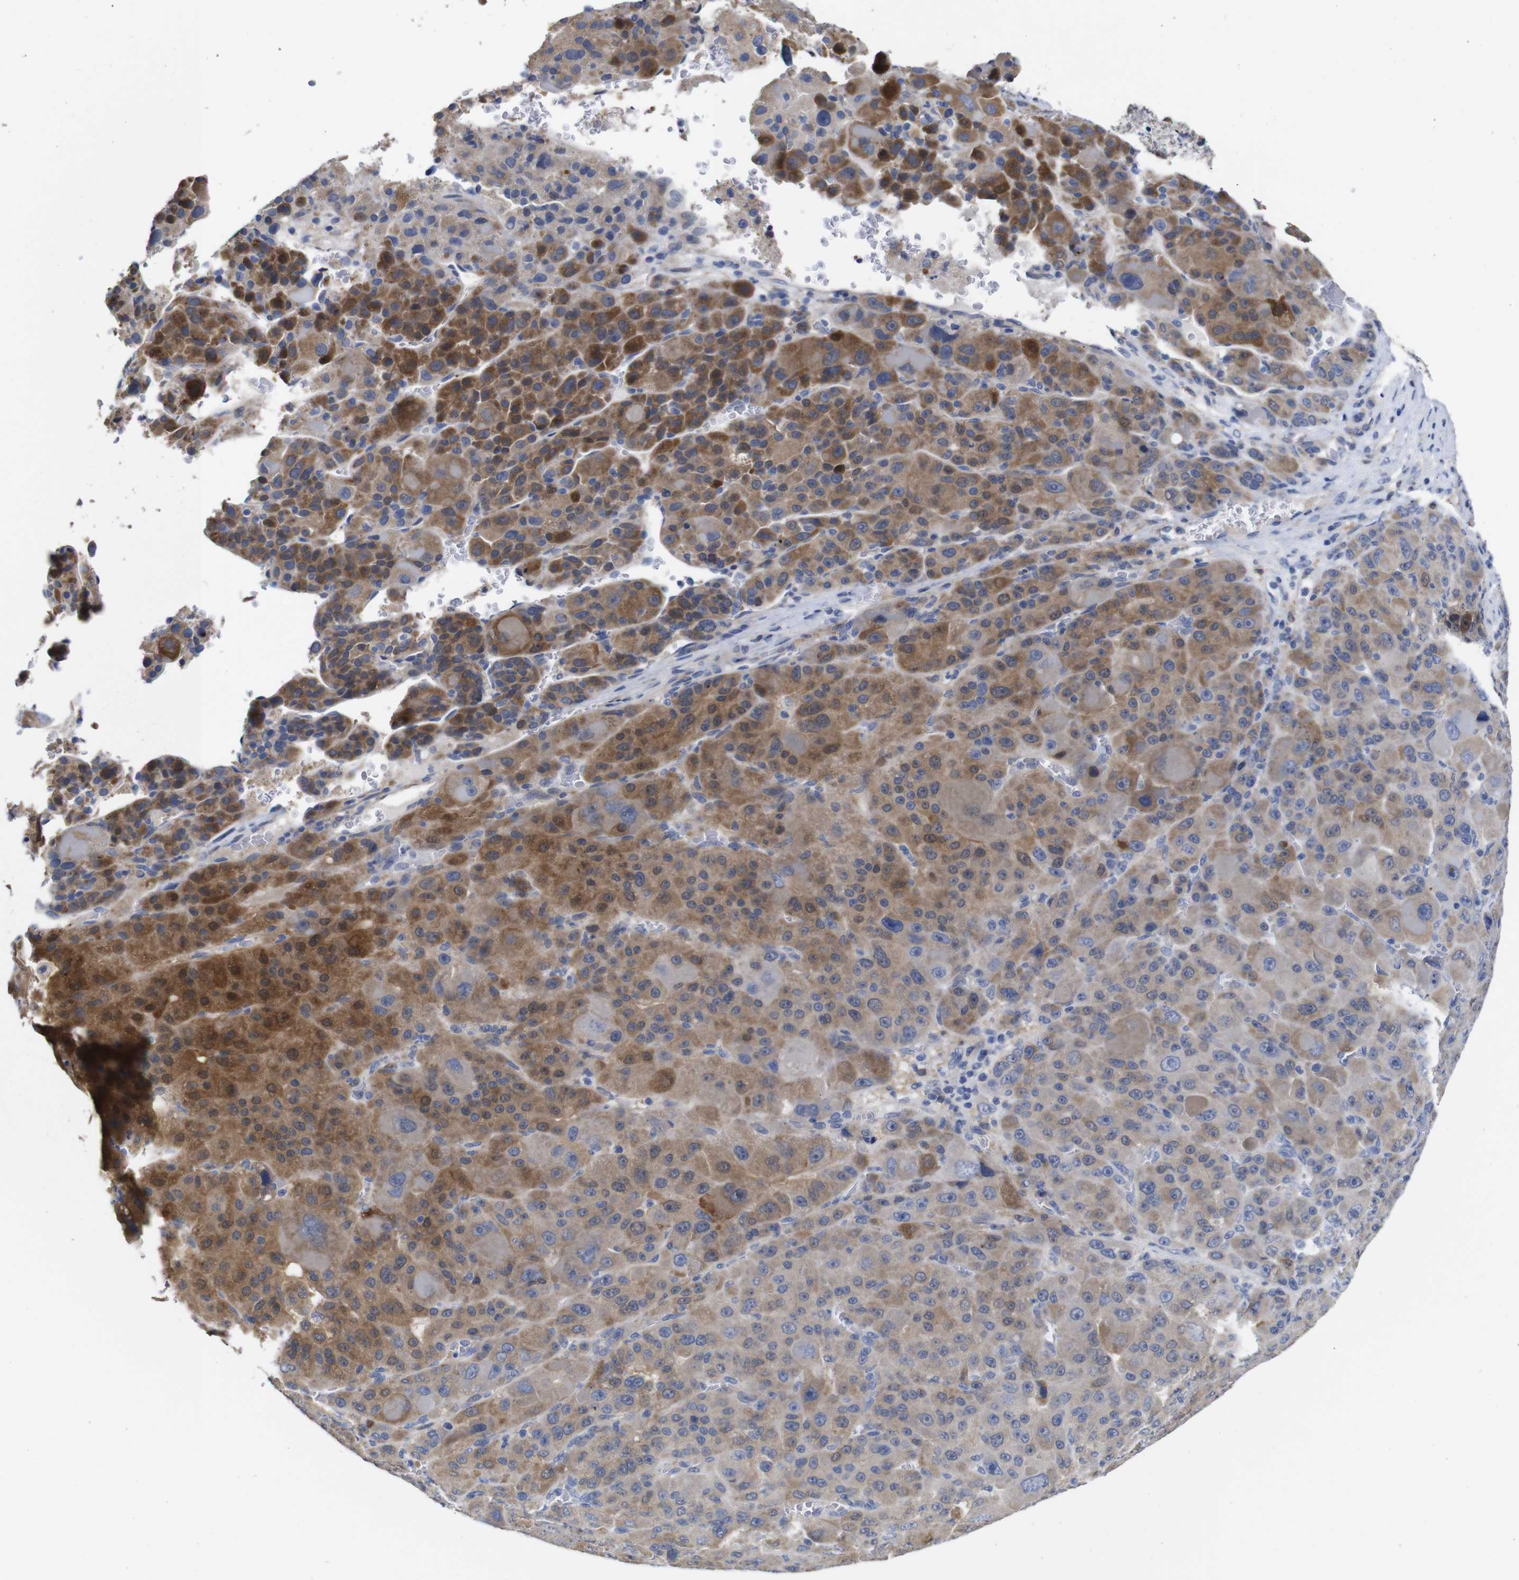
{"staining": {"intensity": "moderate", "quantity": "25%-75%", "location": "cytoplasmic/membranous"}, "tissue": "liver cancer", "cell_type": "Tumor cells", "image_type": "cancer", "snomed": [{"axis": "morphology", "description": "Carcinoma, Hepatocellular, NOS"}, {"axis": "topography", "description": "Liver"}], "caption": "A brown stain highlights moderate cytoplasmic/membranous staining of a protein in human liver hepatocellular carcinoma tumor cells. (DAB (3,3'-diaminobenzidine) IHC, brown staining for protein, blue staining for nuclei).", "gene": "TCEAL9", "patient": {"sex": "male", "age": 76}}